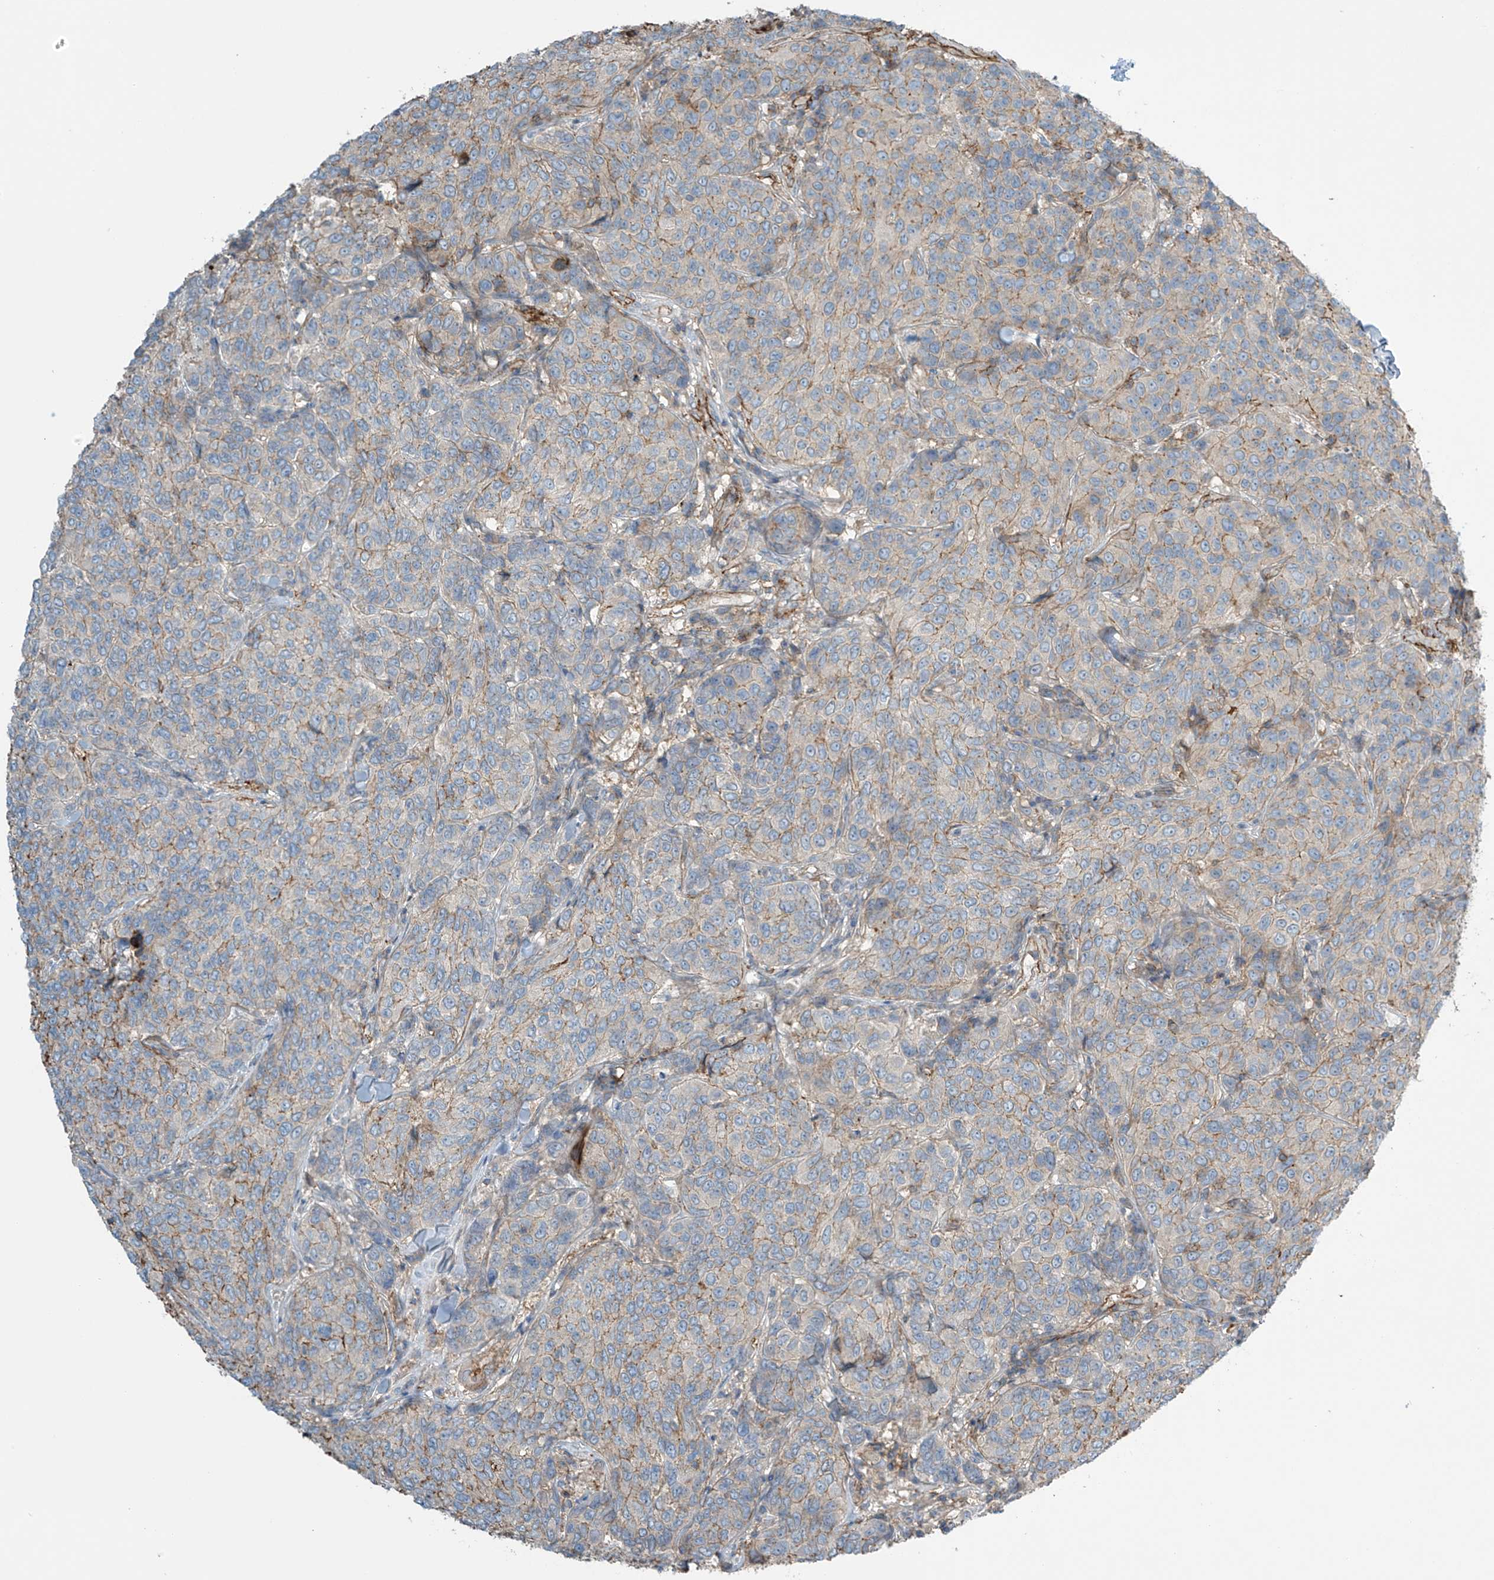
{"staining": {"intensity": "weak", "quantity": "25%-75%", "location": "cytoplasmic/membranous"}, "tissue": "breast cancer", "cell_type": "Tumor cells", "image_type": "cancer", "snomed": [{"axis": "morphology", "description": "Duct carcinoma"}, {"axis": "topography", "description": "Breast"}], "caption": "This histopathology image reveals immunohistochemistry (IHC) staining of breast infiltrating ductal carcinoma, with low weak cytoplasmic/membranous expression in about 25%-75% of tumor cells.", "gene": "SLC9A2", "patient": {"sex": "female", "age": 55}}